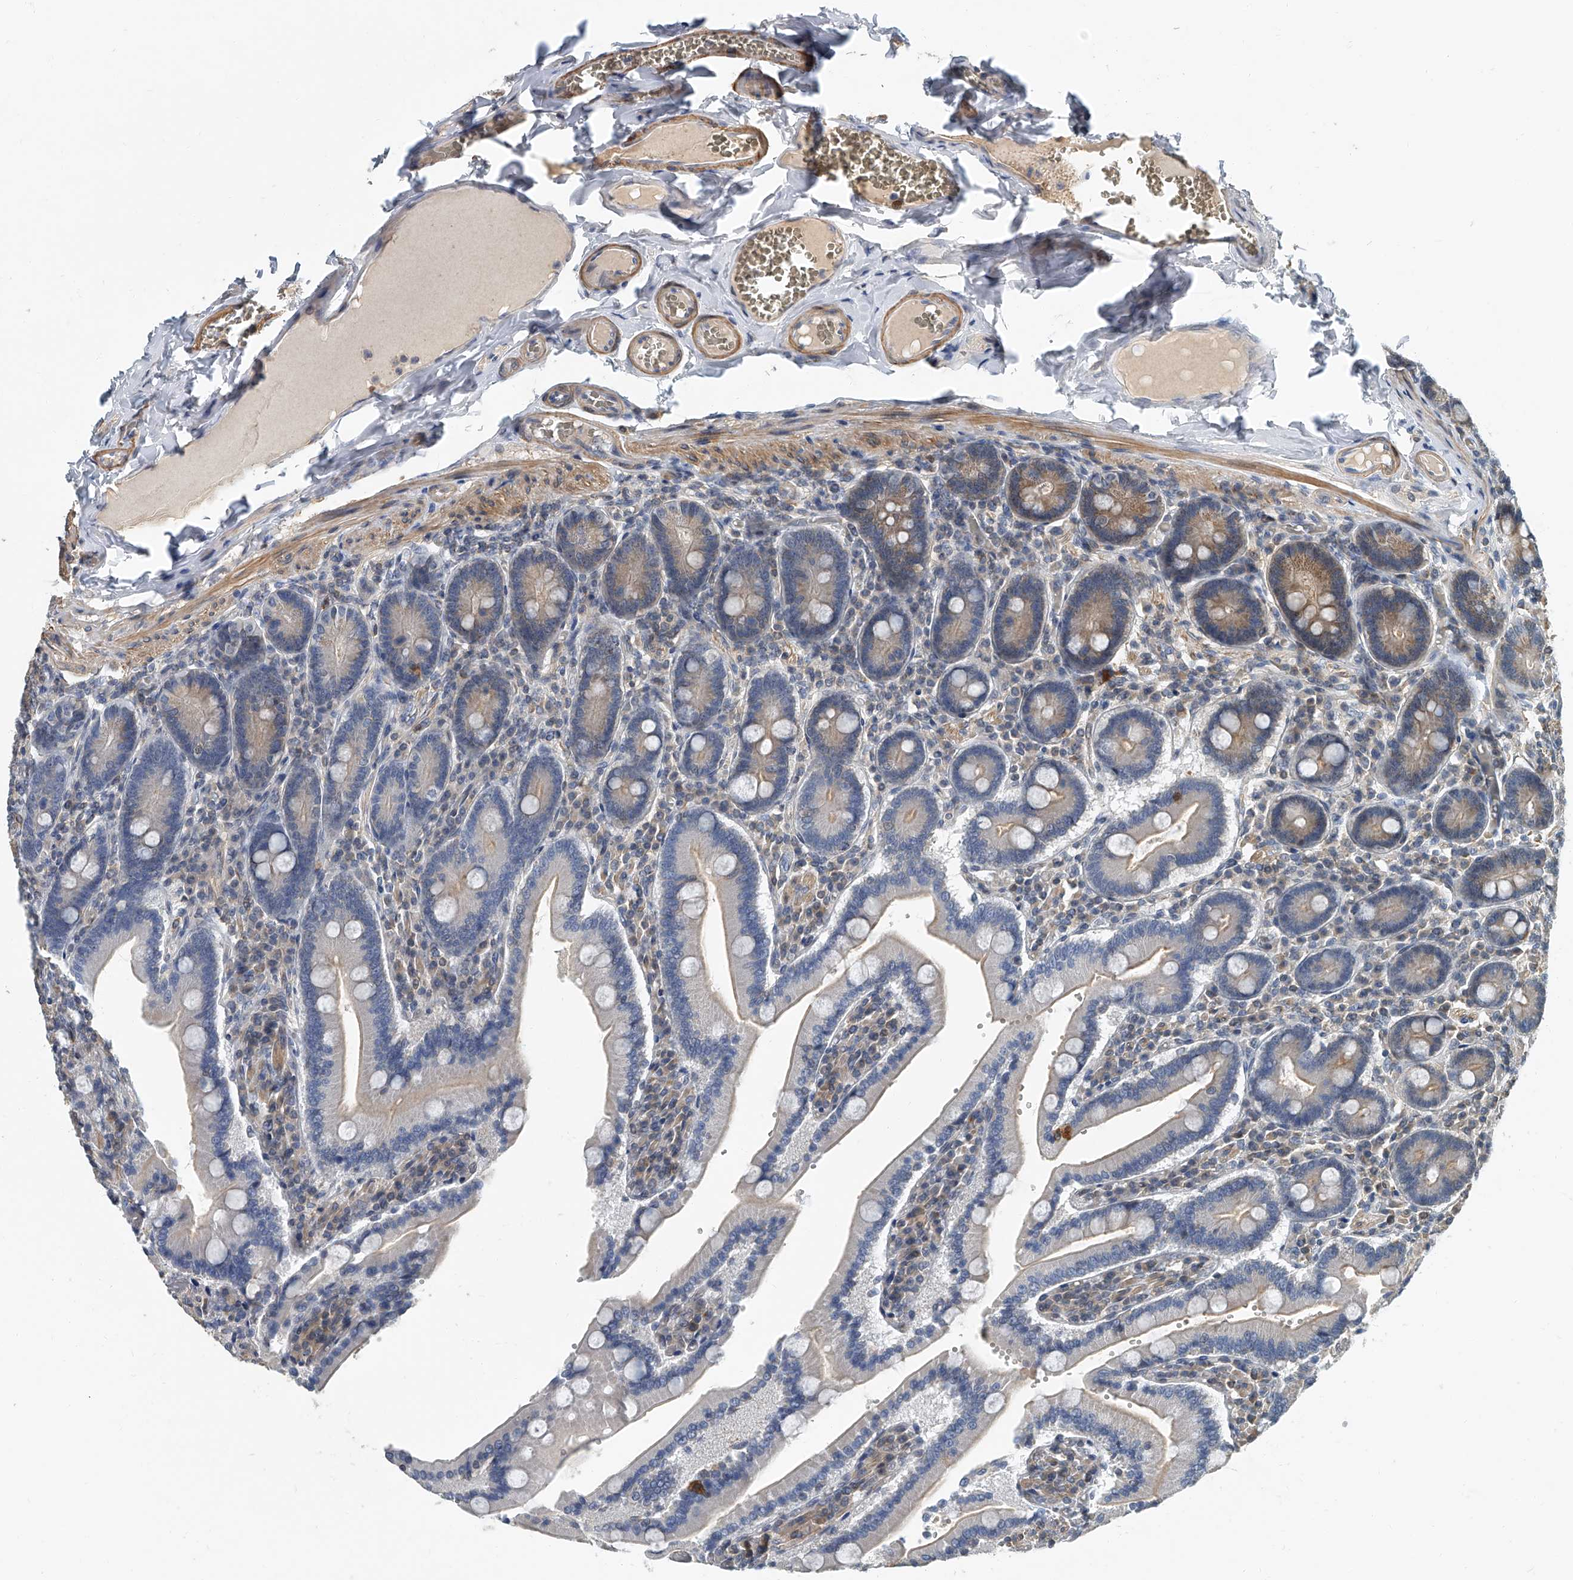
{"staining": {"intensity": "weak", "quantity": "25%-75%", "location": "cytoplasmic/membranous"}, "tissue": "duodenum", "cell_type": "Glandular cells", "image_type": "normal", "snomed": [{"axis": "morphology", "description": "Normal tissue, NOS"}, {"axis": "topography", "description": "Duodenum"}], "caption": "Duodenum stained with IHC reveals weak cytoplasmic/membranous positivity in about 25%-75% of glandular cells.", "gene": "CD200", "patient": {"sex": "female", "age": 62}}